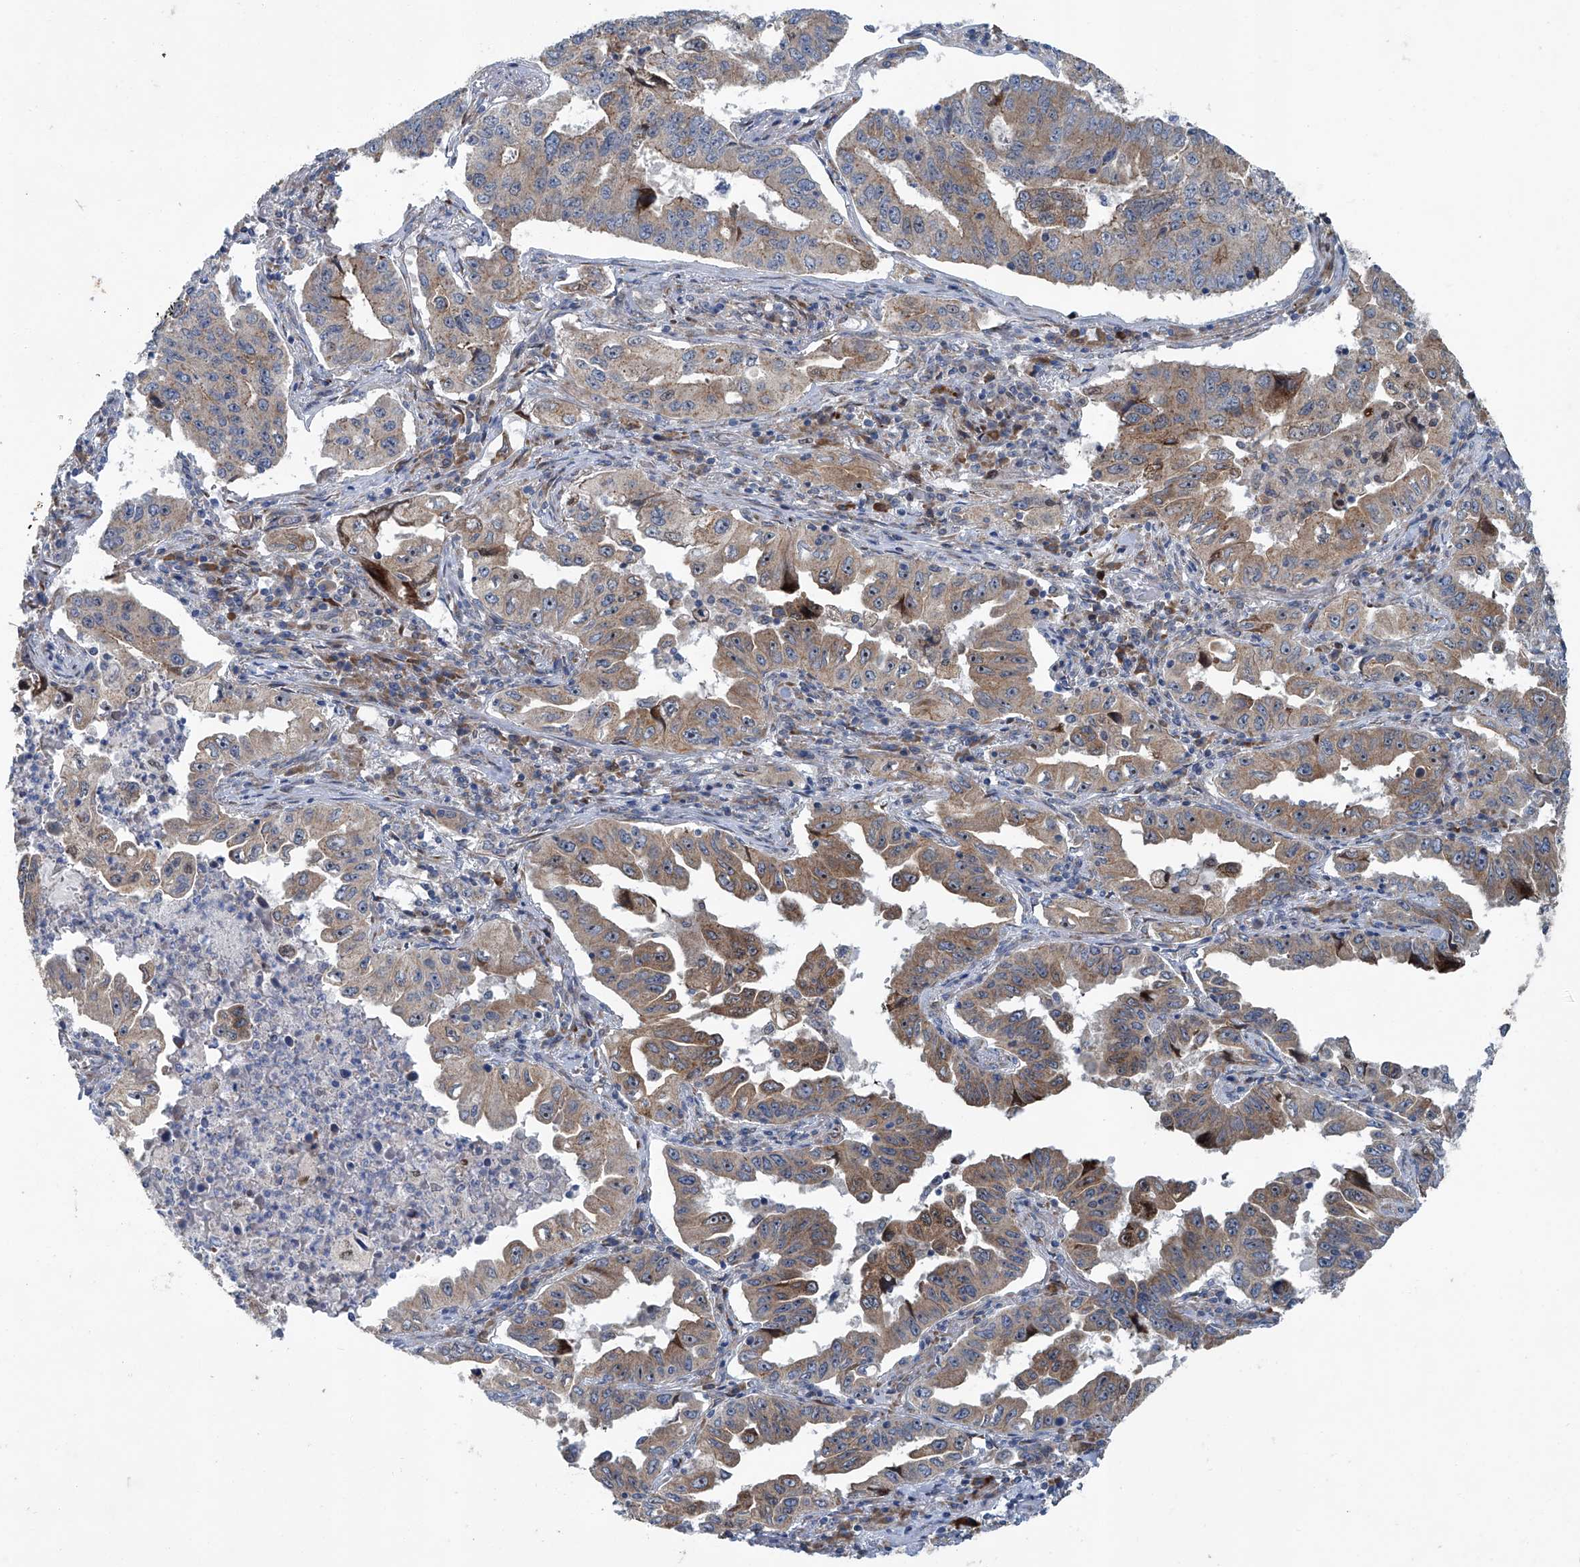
{"staining": {"intensity": "moderate", "quantity": "25%-75%", "location": "cytoplasmic/membranous"}, "tissue": "lung cancer", "cell_type": "Tumor cells", "image_type": "cancer", "snomed": [{"axis": "morphology", "description": "Adenocarcinoma, NOS"}, {"axis": "topography", "description": "Lung"}], "caption": "About 25%-75% of tumor cells in lung cancer reveal moderate cytoplasmic/membranous protein expression as visualized by brown immunohistochemical staining.", "gene": "GPR132", "patient": {"sex": "female", "age": 51}}